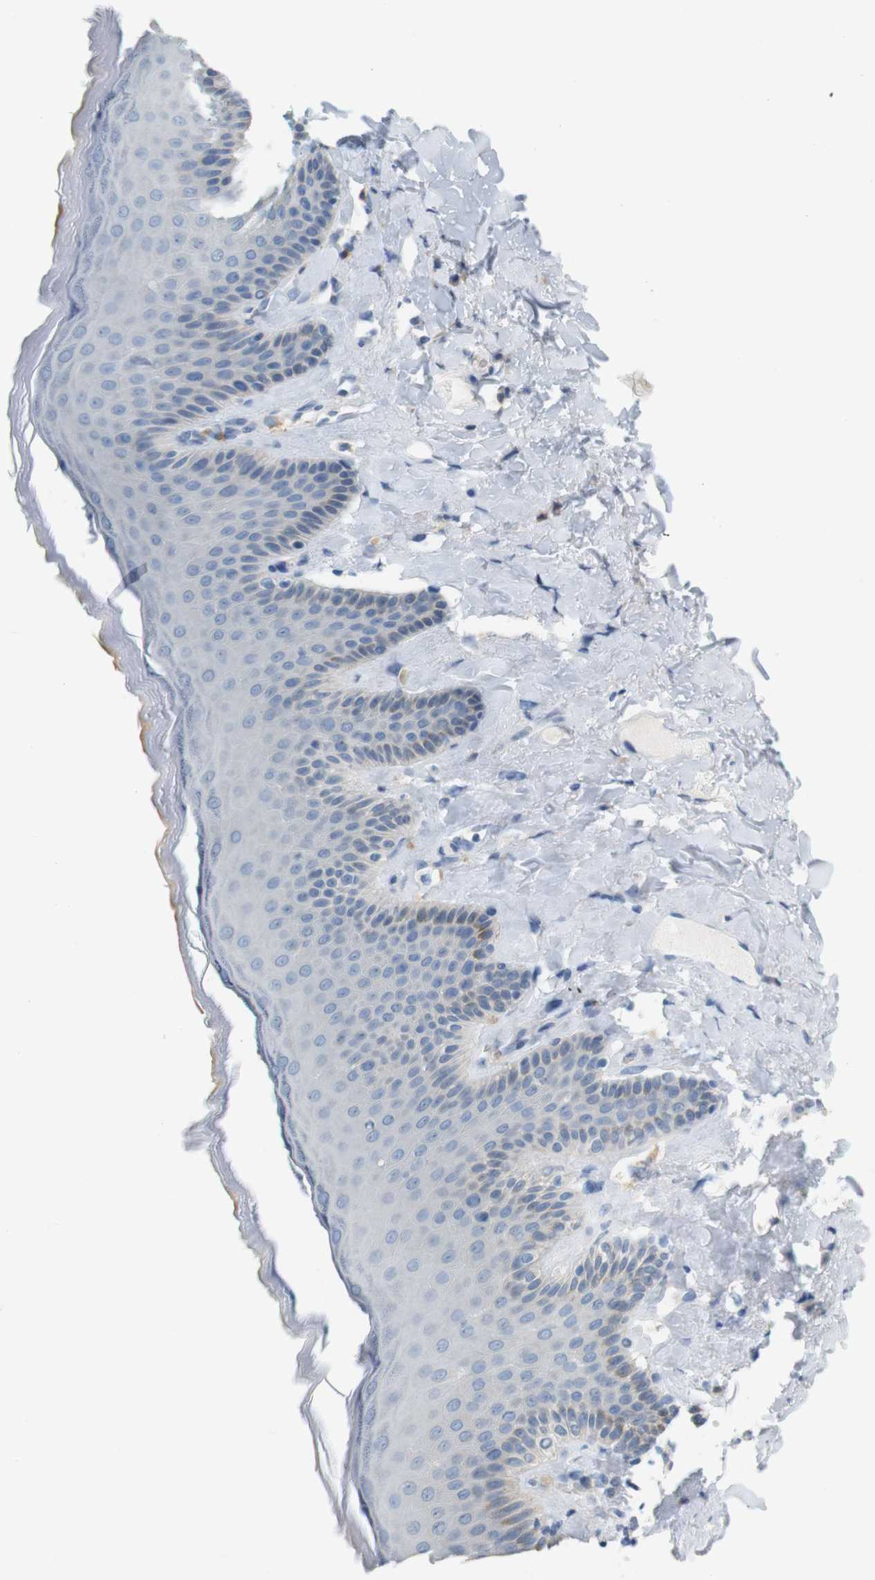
{"staining": {"intensity": "negative", "quantity": "none", "location": "none"}, "tissue": "skin", "cell_type": "Epidermal cells", "image_type": "normal", "snomed": [{"axis": "morphology", "description": "Normal tissue, NOS"}, {"axis": "topography", "description": "Anal"}], "caption": "DAB immunohistochemical staining of benign skin exhibits no significant staining in epidermal cells.", "gene": "LRRK2", "patient": {"sex": "male", "age": 69}}